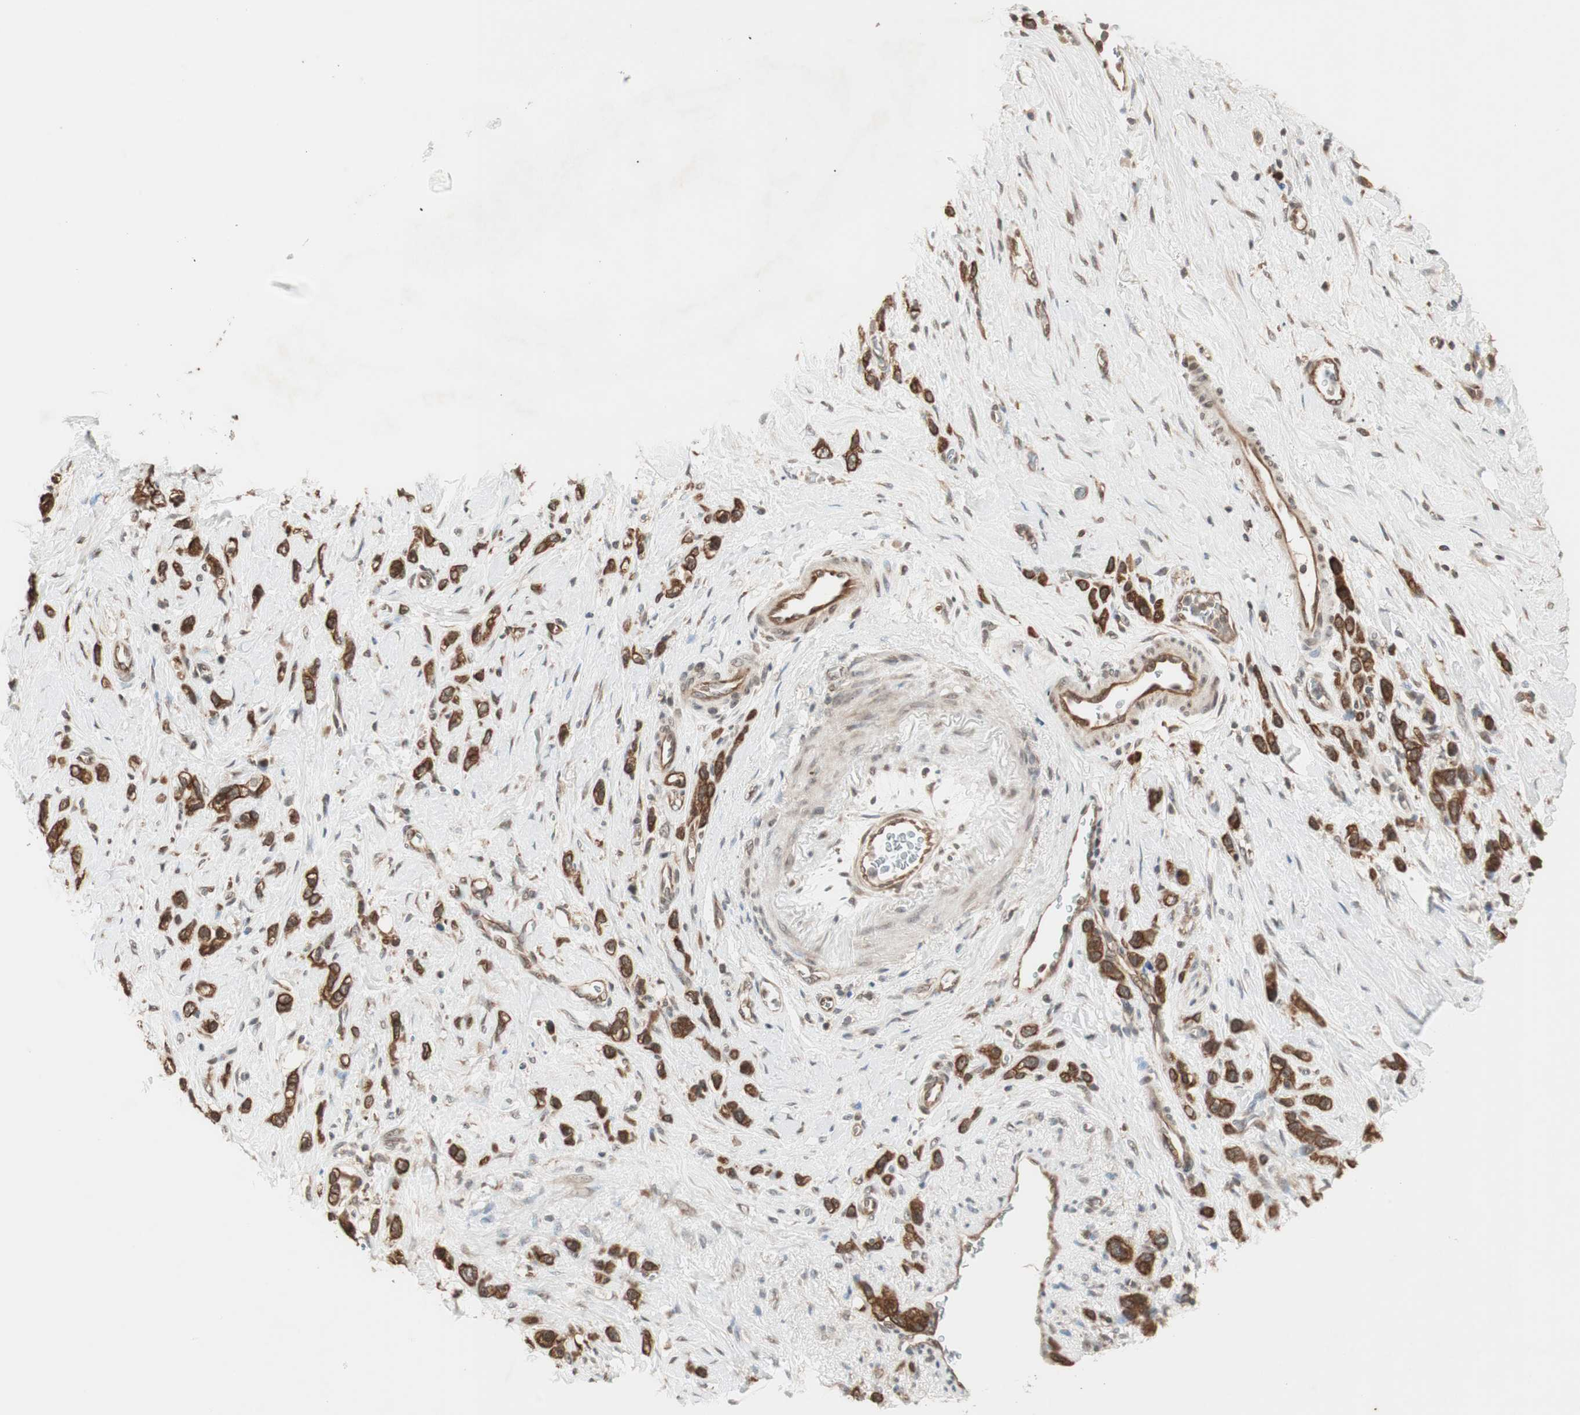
{"staining": {"intensity": "strong", "quantity": ">75%", "location": "cytoplasmic/membranous"}, "tissue": "stomach cancer", "cell_type": "Tumor cells", "image_type": "cancer", "snomed": [{"axis": "morphology", "description": "Normal tissue, NOS"}, {"axis": "morphology", "description": "Adenocarcinoma, NOS"}, {"axis": "morphology", "description": "Adenocarcinoma, High grade"}, {"axis": "topography", "description": "Stomach, upper"}, {"axis": "topography", "description": "Stomach"}], "caption": "This micrograph reveals stomach cancer stained with immunohistochemistry to label a protein in brown. The cytoplasmic/membranous of tumor cells show strong positivity for the protein. Nuclei are counter-stained blue.", "gene": "FBXO5", "patient": {"sex": "female", "age": 65}}